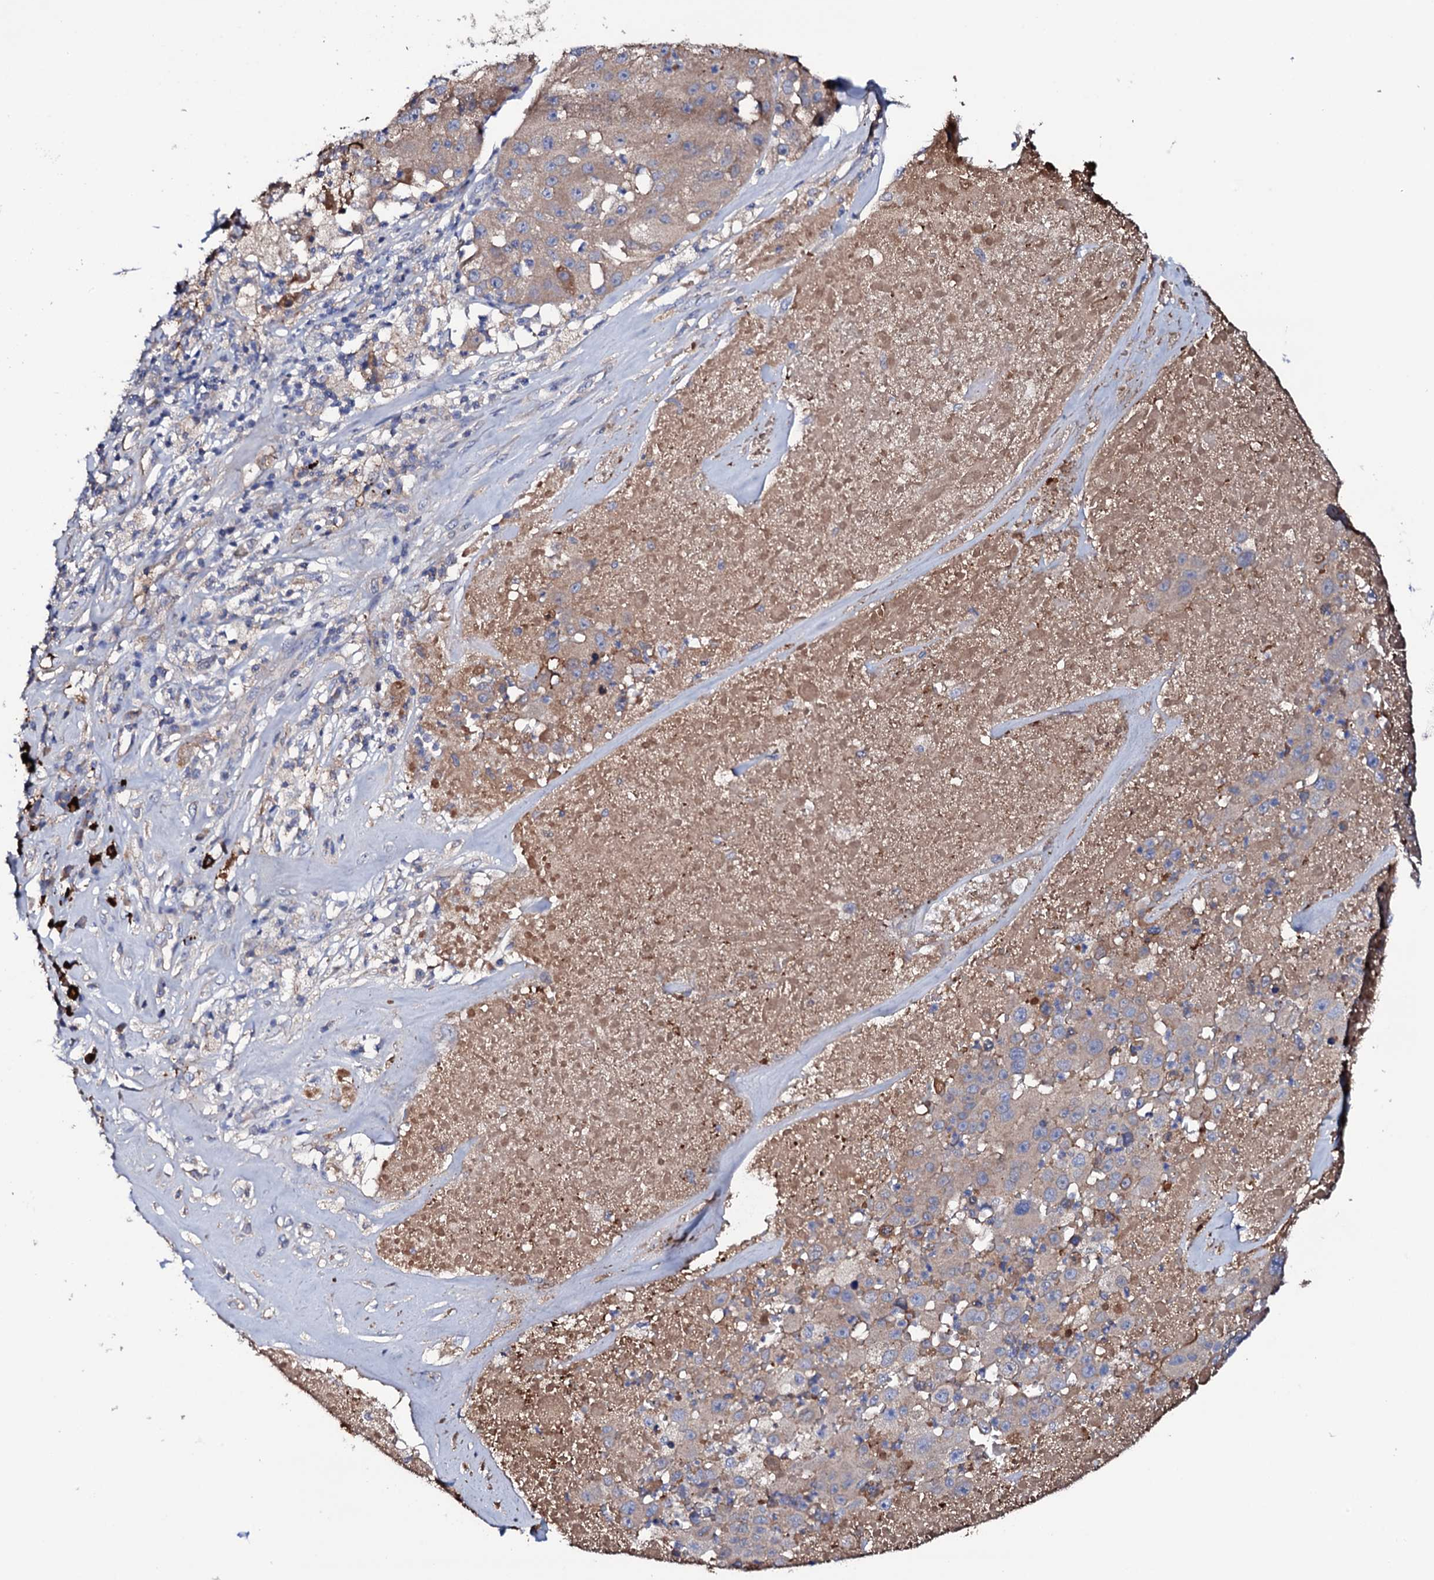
{"staining": {"intensity": "weak", "quantity": ">75%", "location": "cytoplasmic/membranous"}, "tissue": "melanoma", "cell_type": "Tumor cells", "image_type": "cancer", "snomed": [{"axis": "morphology", "description": "Malignant melanoma, Metastatic site"}, {"axis": "topography", "description": "Lymph node"}], "caption": "Immunohistochemistry of human malignant melanoma (metastatic site) reveals low levels of weak cytoplasmic/membranous expression in about >75% of tumor cells.", "gene": "TCAF2", "patient": {"sex": "male", "age": 62}}